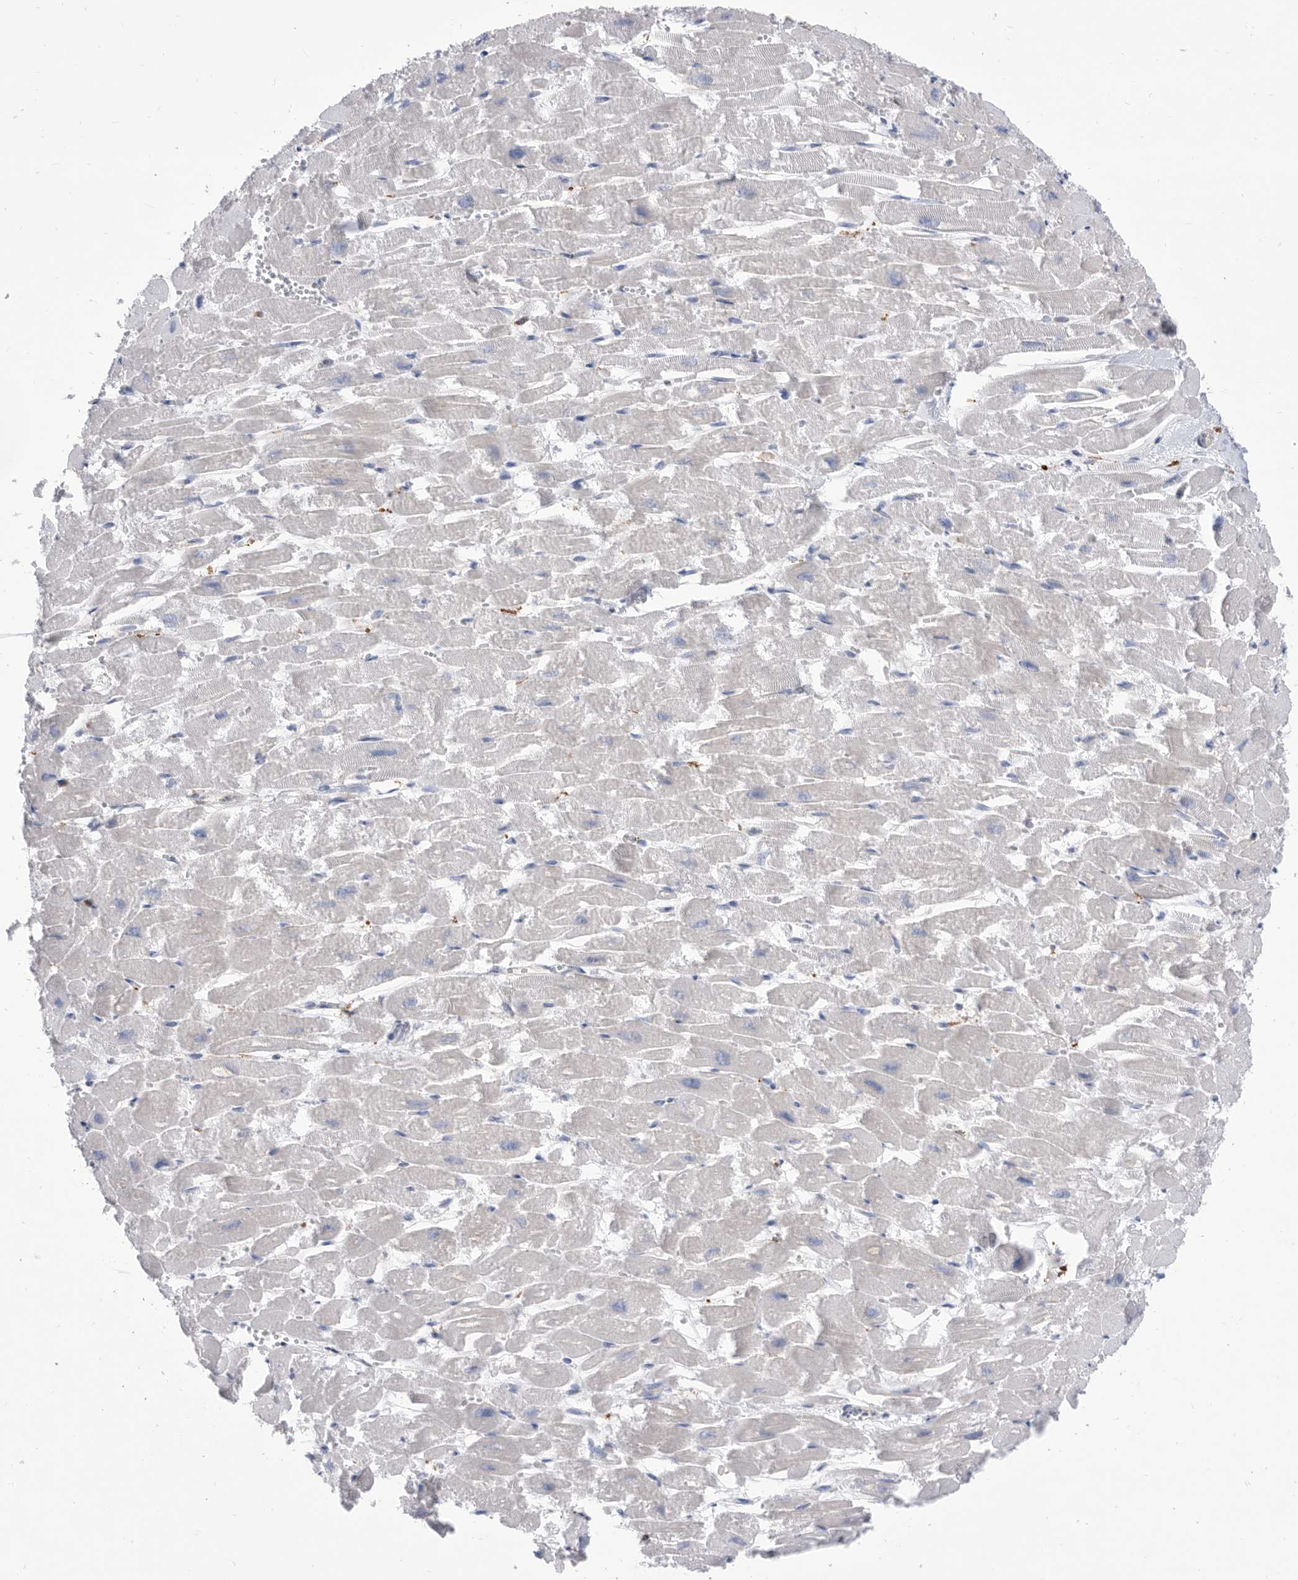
{"staining": {"intensity": "negative", "quantity": "none", "location": "none"}, "tissue": "heart muscle", "cell_type": "Cardiomyocytes", "image_type": "normal", "snomed": [{"axis": "morphology", "description": "Normal tissue, NOS"}, {"axis": "topography", "description": "Heart"}], "caption": "Immunohistochemistry photomicrograph of normal heart muscle stained for a protein (brown), which displays no staining in cardiomyocytes.", "gene": "SMG7", "patient": {"sex": "male", "age": 54}}